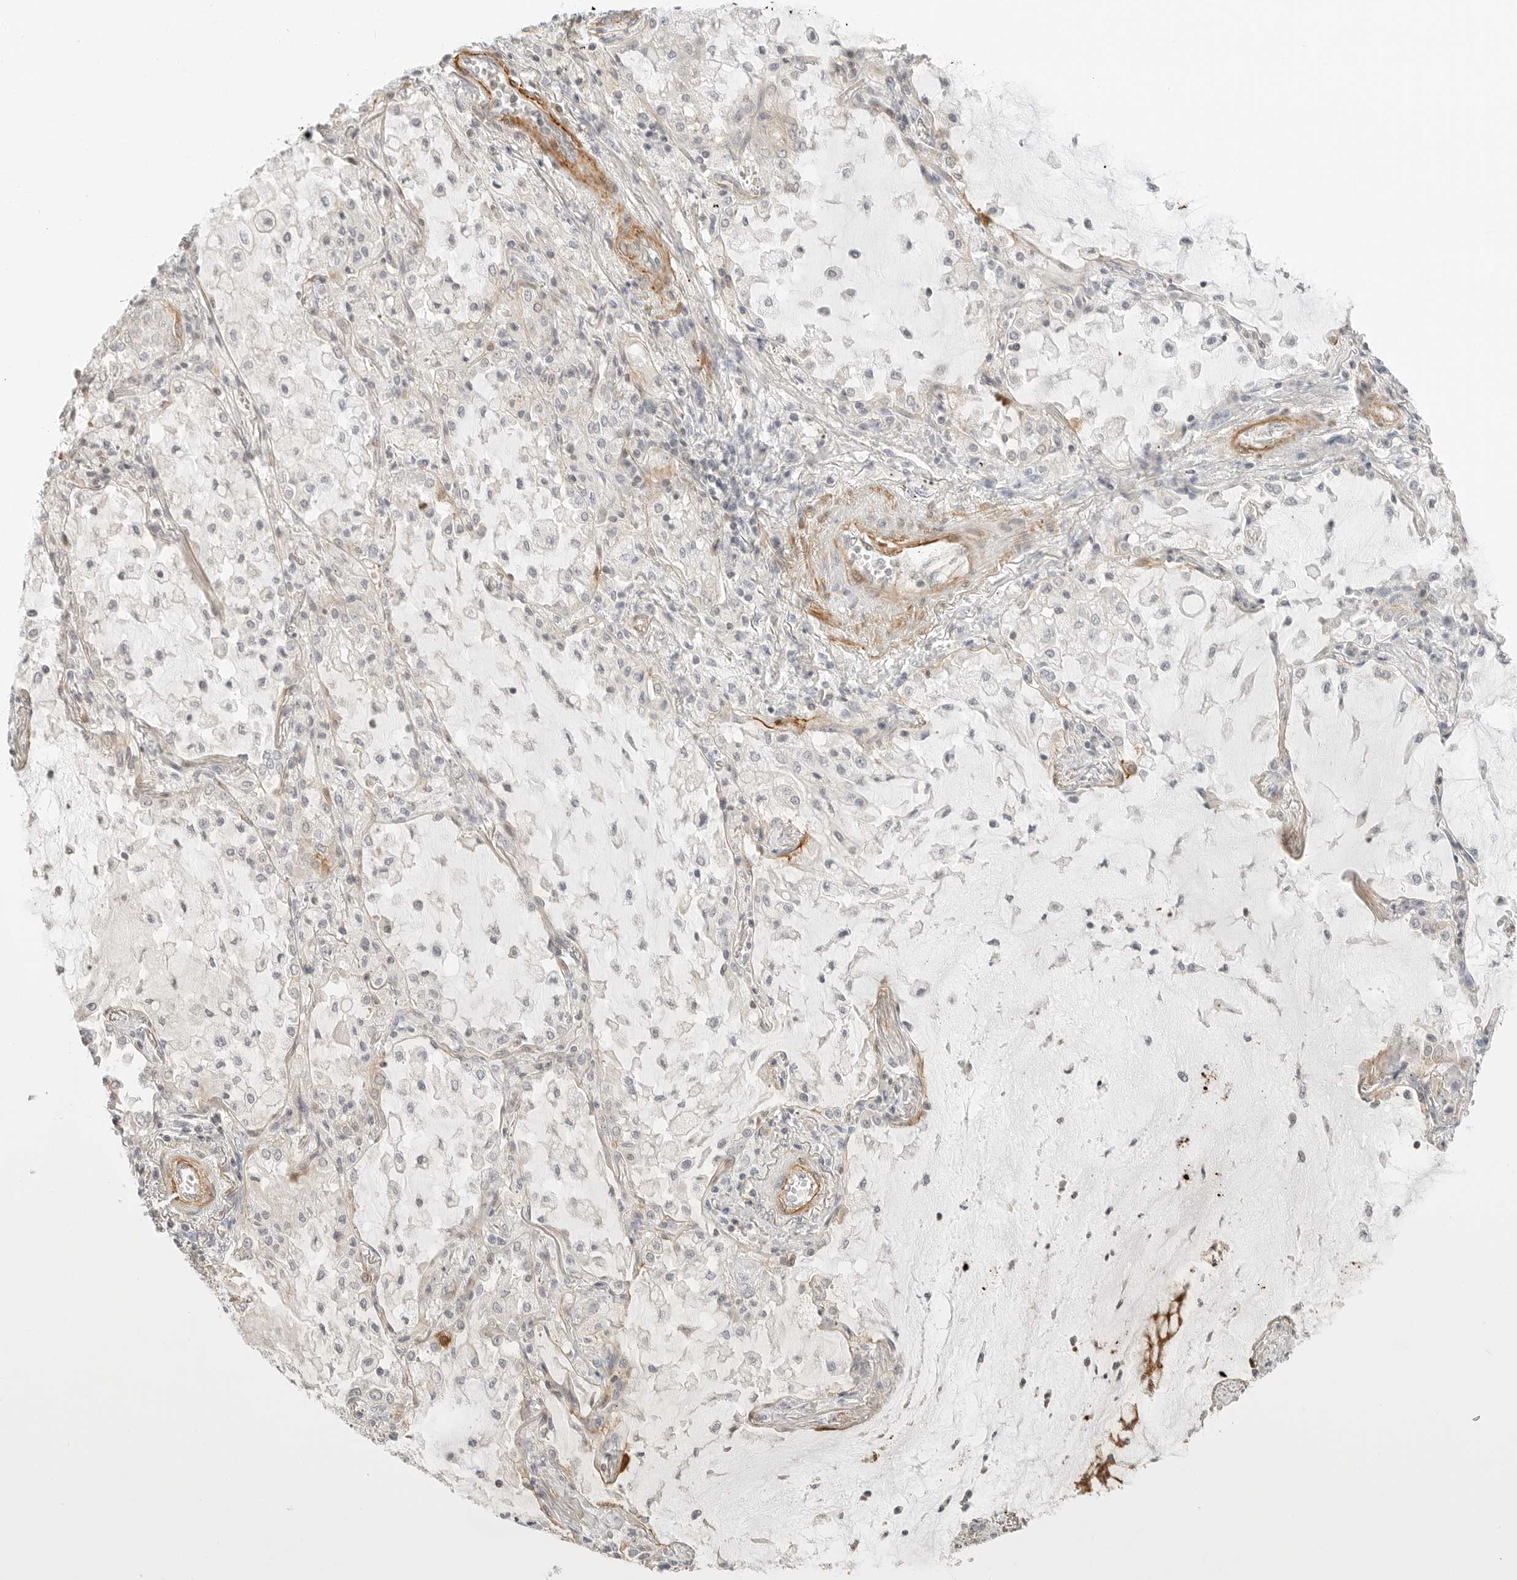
{"staining": {"intensity": "negative", "quantity": "none", "location": "none"}, "tissue": "lung cancer", "cell_type": "Tumor cells", "image_type": "cancer", "snomed": [{"axis": "morphology", "description": "Adenocarcinoma, NOS"}, {"axis": "topography", "description": "Lung"}], "caption": "This is an immunohistochemistry (IHC) image of lung cancer. There is no staining in tumor cells.", "gene": "IQCC", "patient": {"sex": "female", "age": 70}}